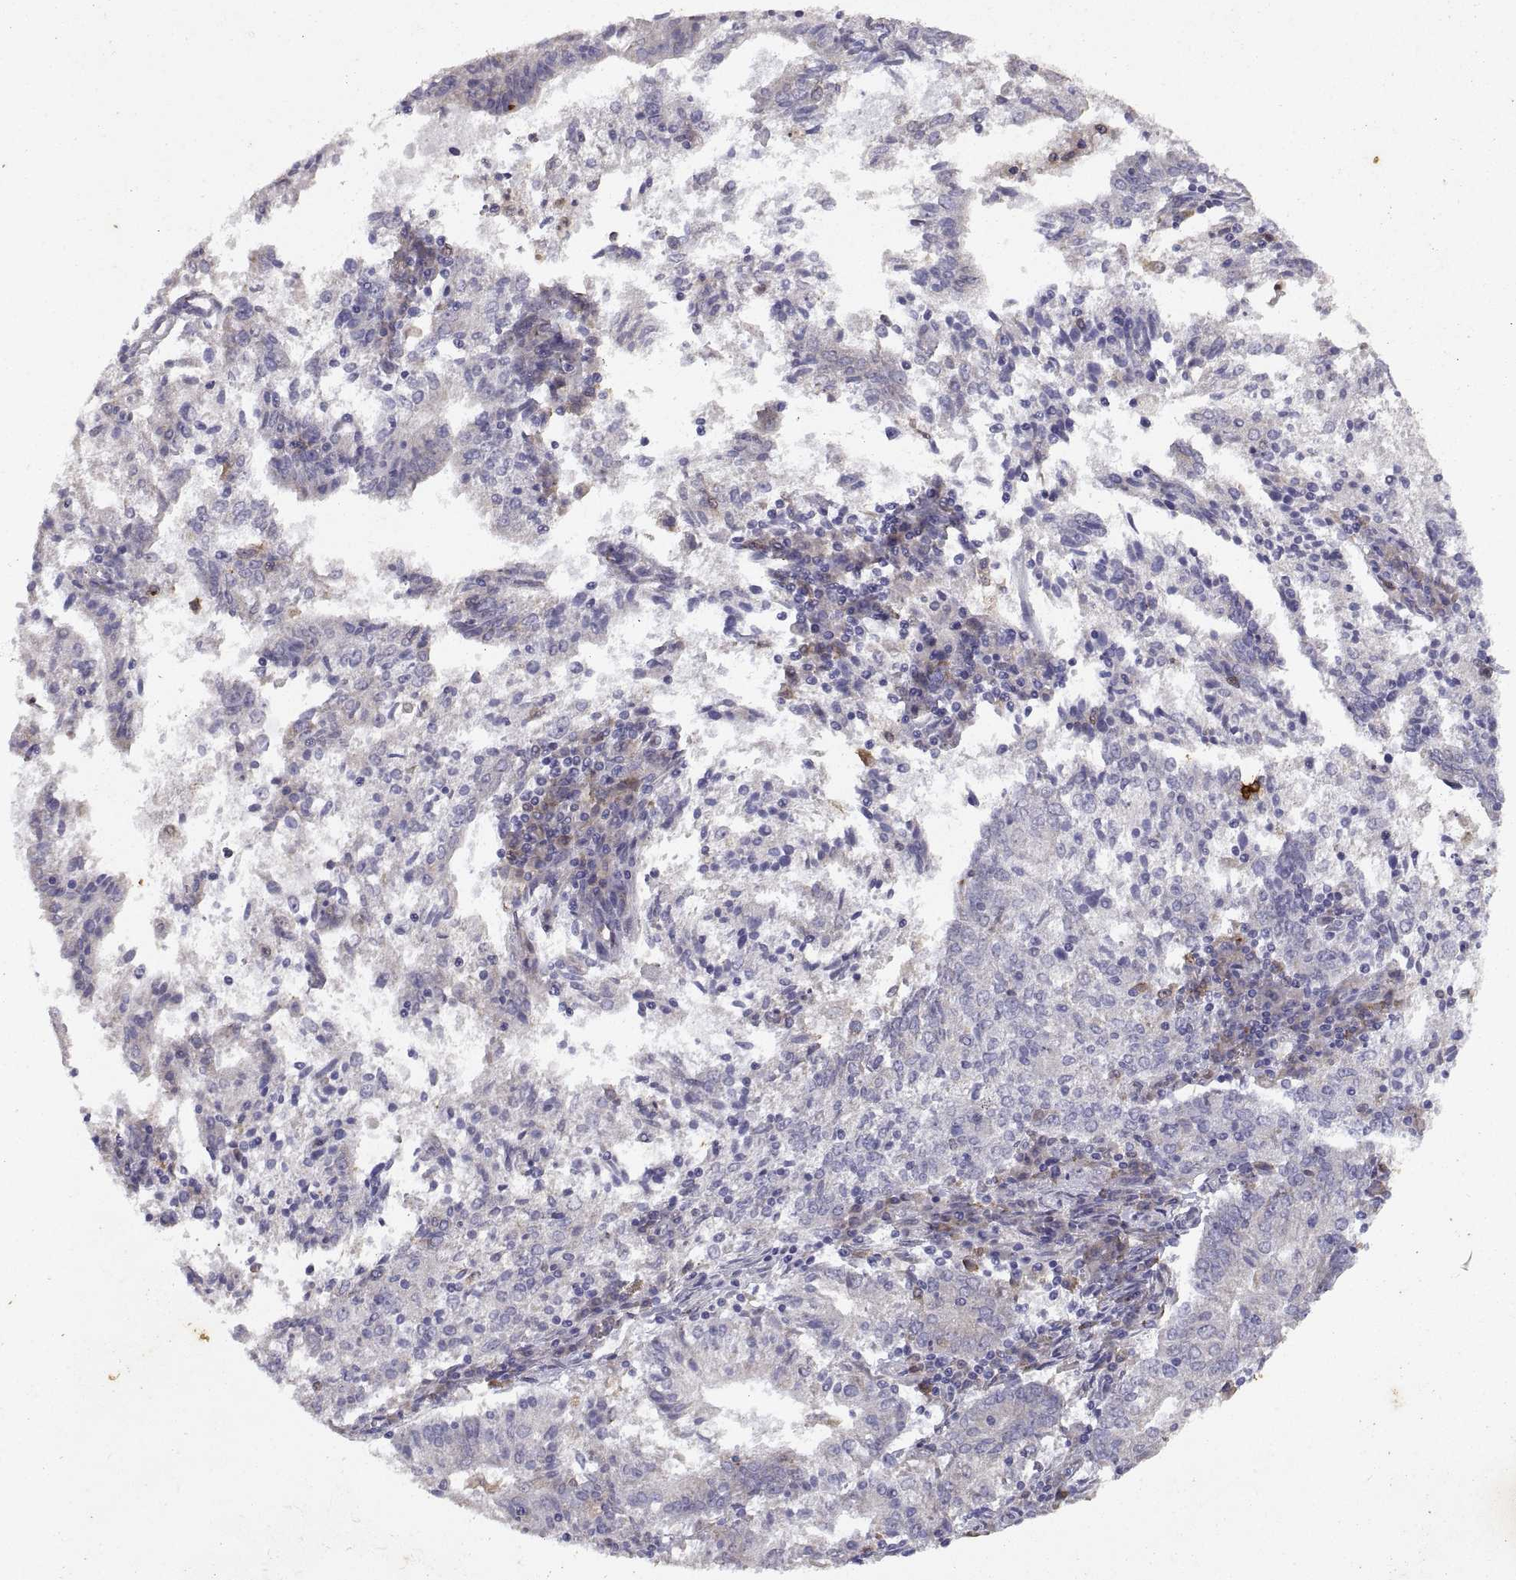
{"staining": {"intensity": "negative", "quantity": "none", "location": "none"}, "tissue": "endometrial cancer", "cell_type": "Tumor cells", "image_type": "cancer", "snomed": [{"axis": "morphology", "description": "Adenocarcinoma, NOS"}, {"axis": "topography", "description": "Endometrium"}], "caption": "DAB immunohistochemical staining of adenocarcinoma (endometrial) reveals no significant expression in tumor cells.", "gene": "DOK3", "patient": {"sex": "female", "age": 82}}